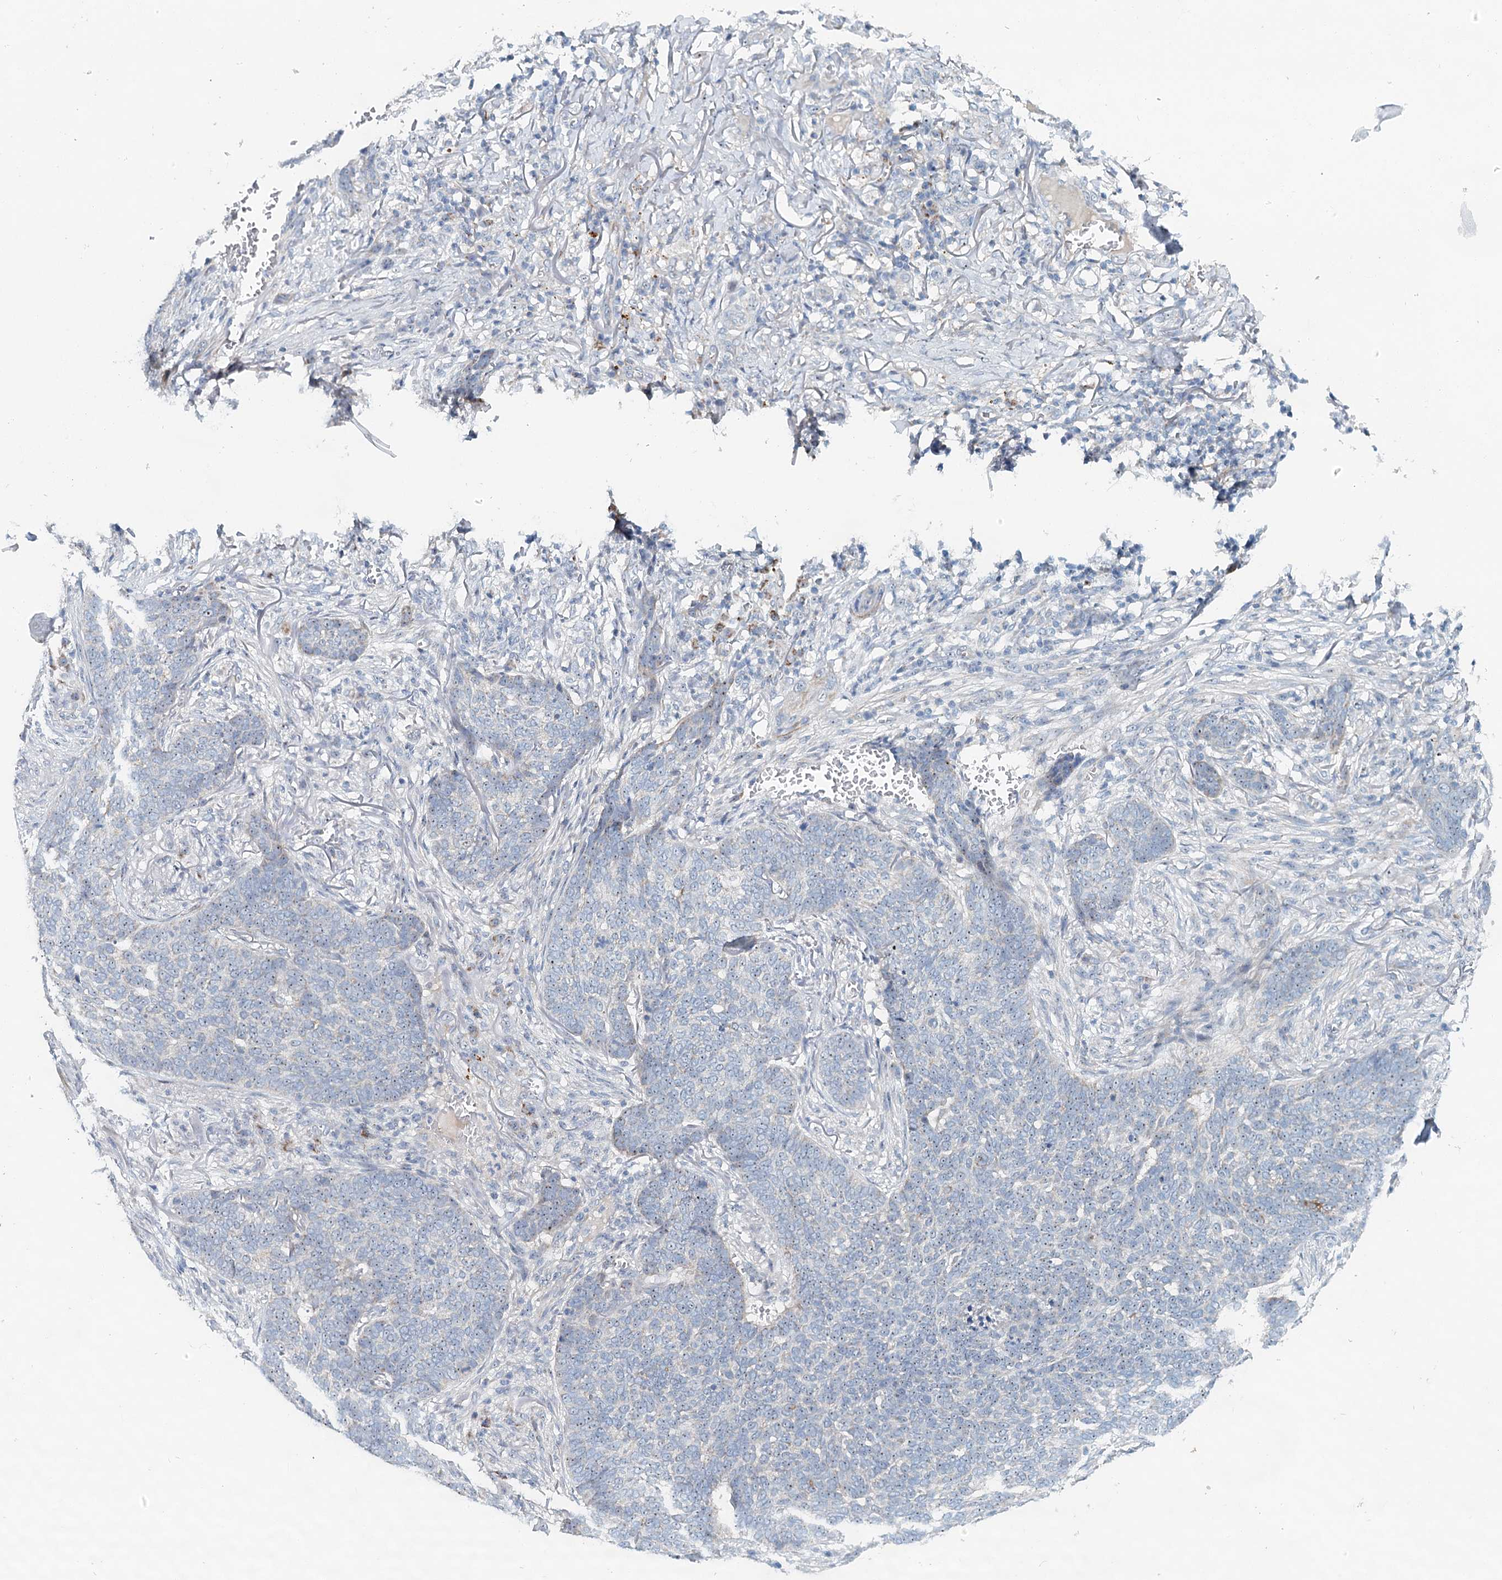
{"staining": {"intensity": "negative", "quantity": "none", "location": "none"}, "tissue": "skin cancer", "cell_type": "Tumor cells", "image_type": "cancer", "snomed": [{"axis": "morphology", "description": "Basal cell carcinoma"}, {"axis": "topography", "description": "Skin"}], "caption": "This is an immunohistochemistry (IHC) image of human skin basal cell carcinoma. There is no expression in tumor cells.", "gene": "RBM43", "patient": {"sex": "male", "age": 85}}